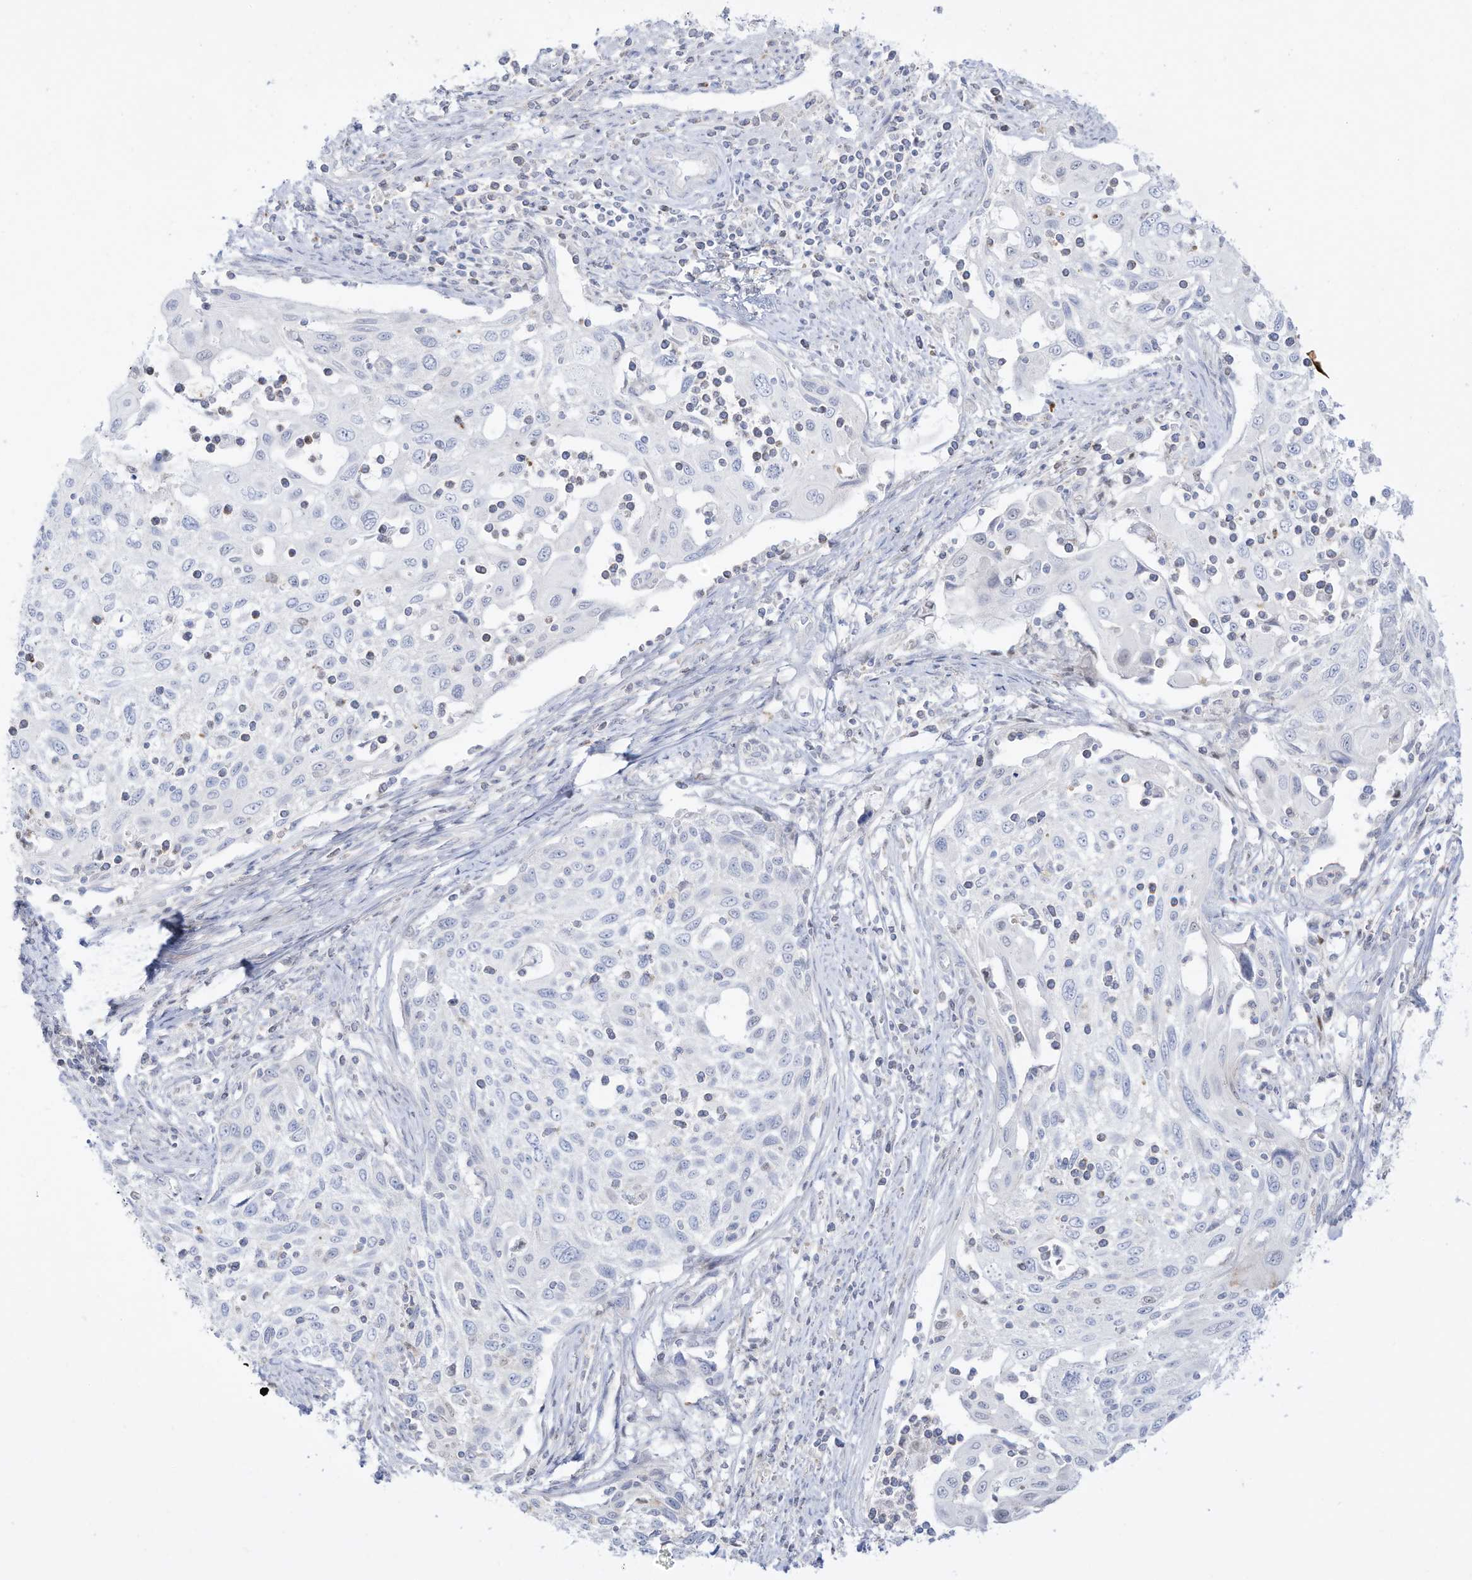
{"staining": {"intensity": "negative", "quantity": "none", "location": "none"}, "tissue": "cervical cancer", "cell_type": "Tumor cells", "image_type": "cancer", "snomed": [{"axis": "morphology", "description": "Squamous cell carcinoma, NOS"}, {"axis": "topography", "description": "Cervix"}], "caption": "This is an immunohistochemistry (IHC) photomicrograph of human squamous cell carcinoma (cervical). There is no expression in tumor cells.", "gene": "DMKN", "patient": {"sex": "female", "age": 70}}